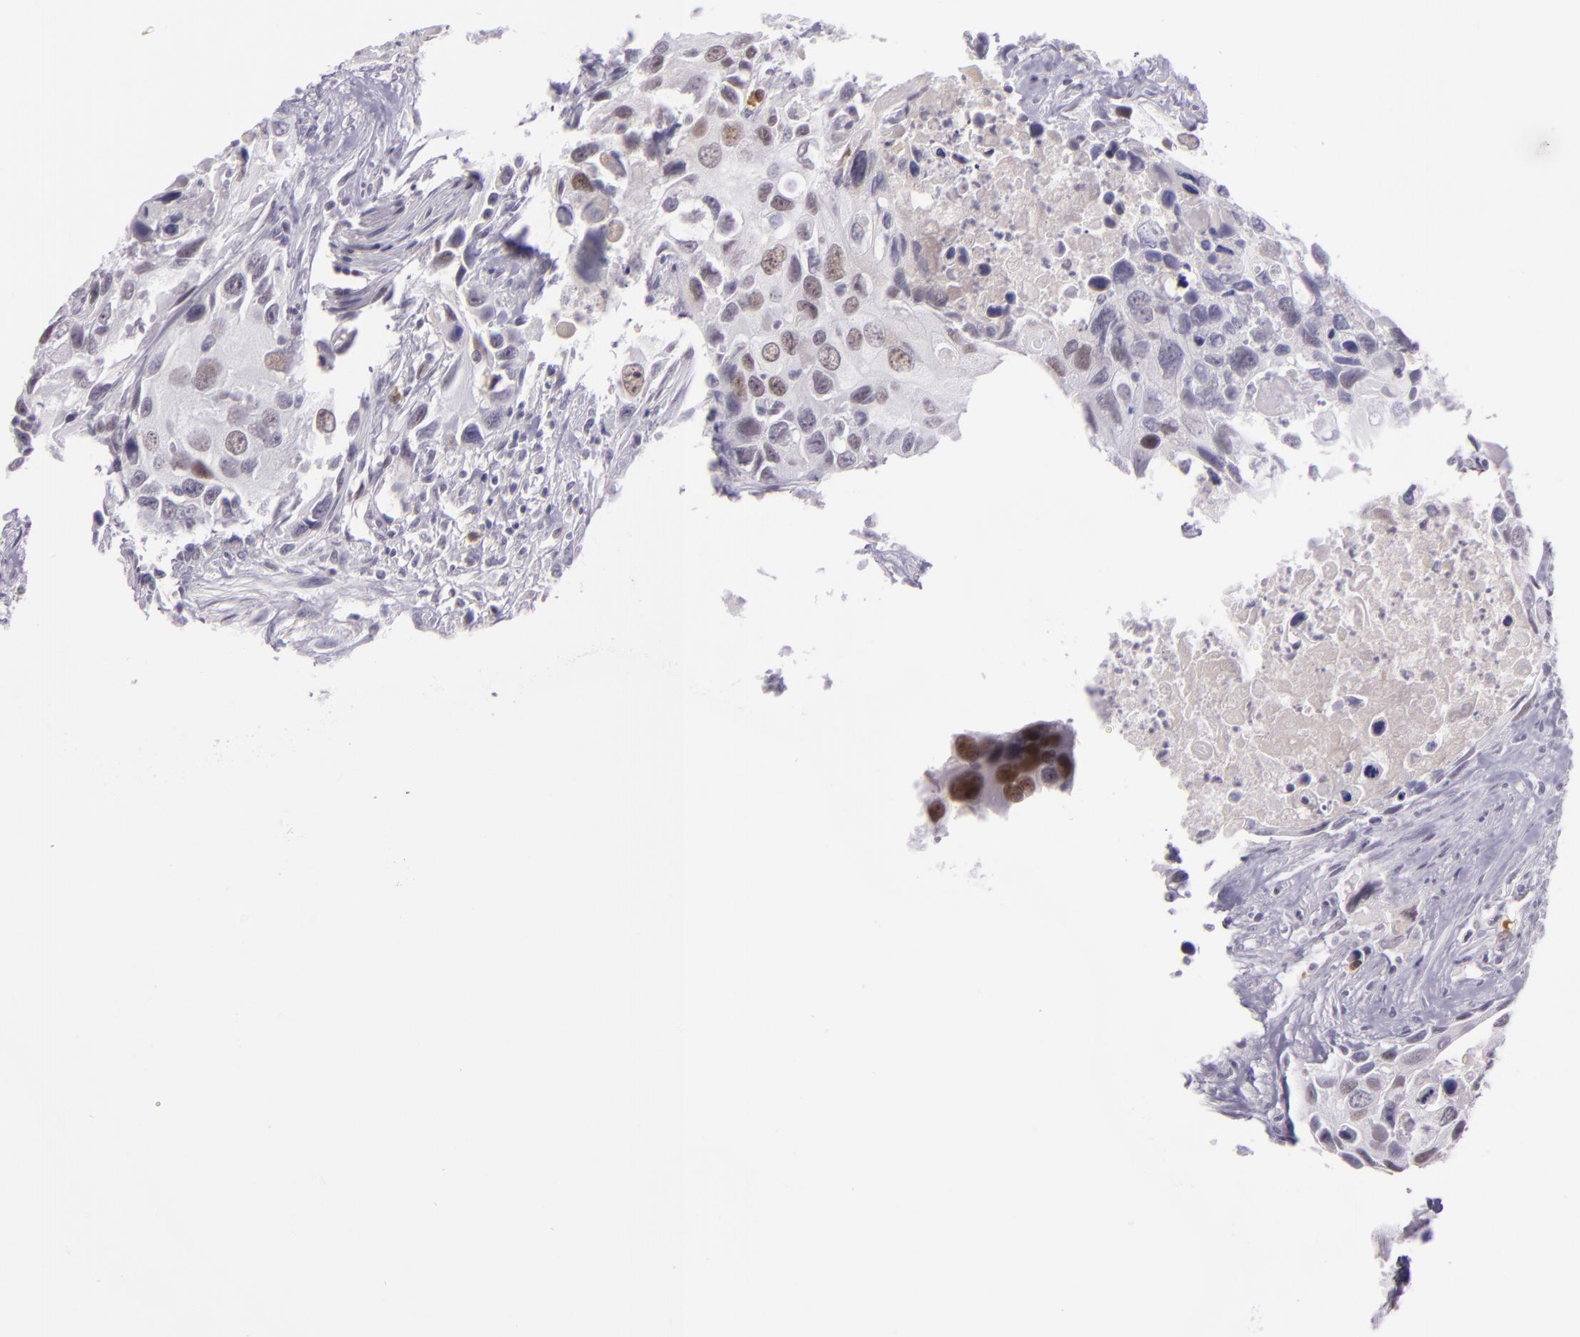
{"staining": {"intensity": "weak", "quantity": "<25%", "location": "nuclear"}, "tissue": "urothelial cancer", "cell_type": "Tumor cells", "image_type": "cancer", "snomed": [{"axis": "morphology", "description": "Urothelial carcinoma, High grade"}, {"axis": "topography", "description": "Urinary bladder"}], "caption": "Tumor cells are negative for brown protein staining in urothelial carcinoma (high-grade).", "gene": "CHEK2", "patient": {"sex": "male", "age": 71}}